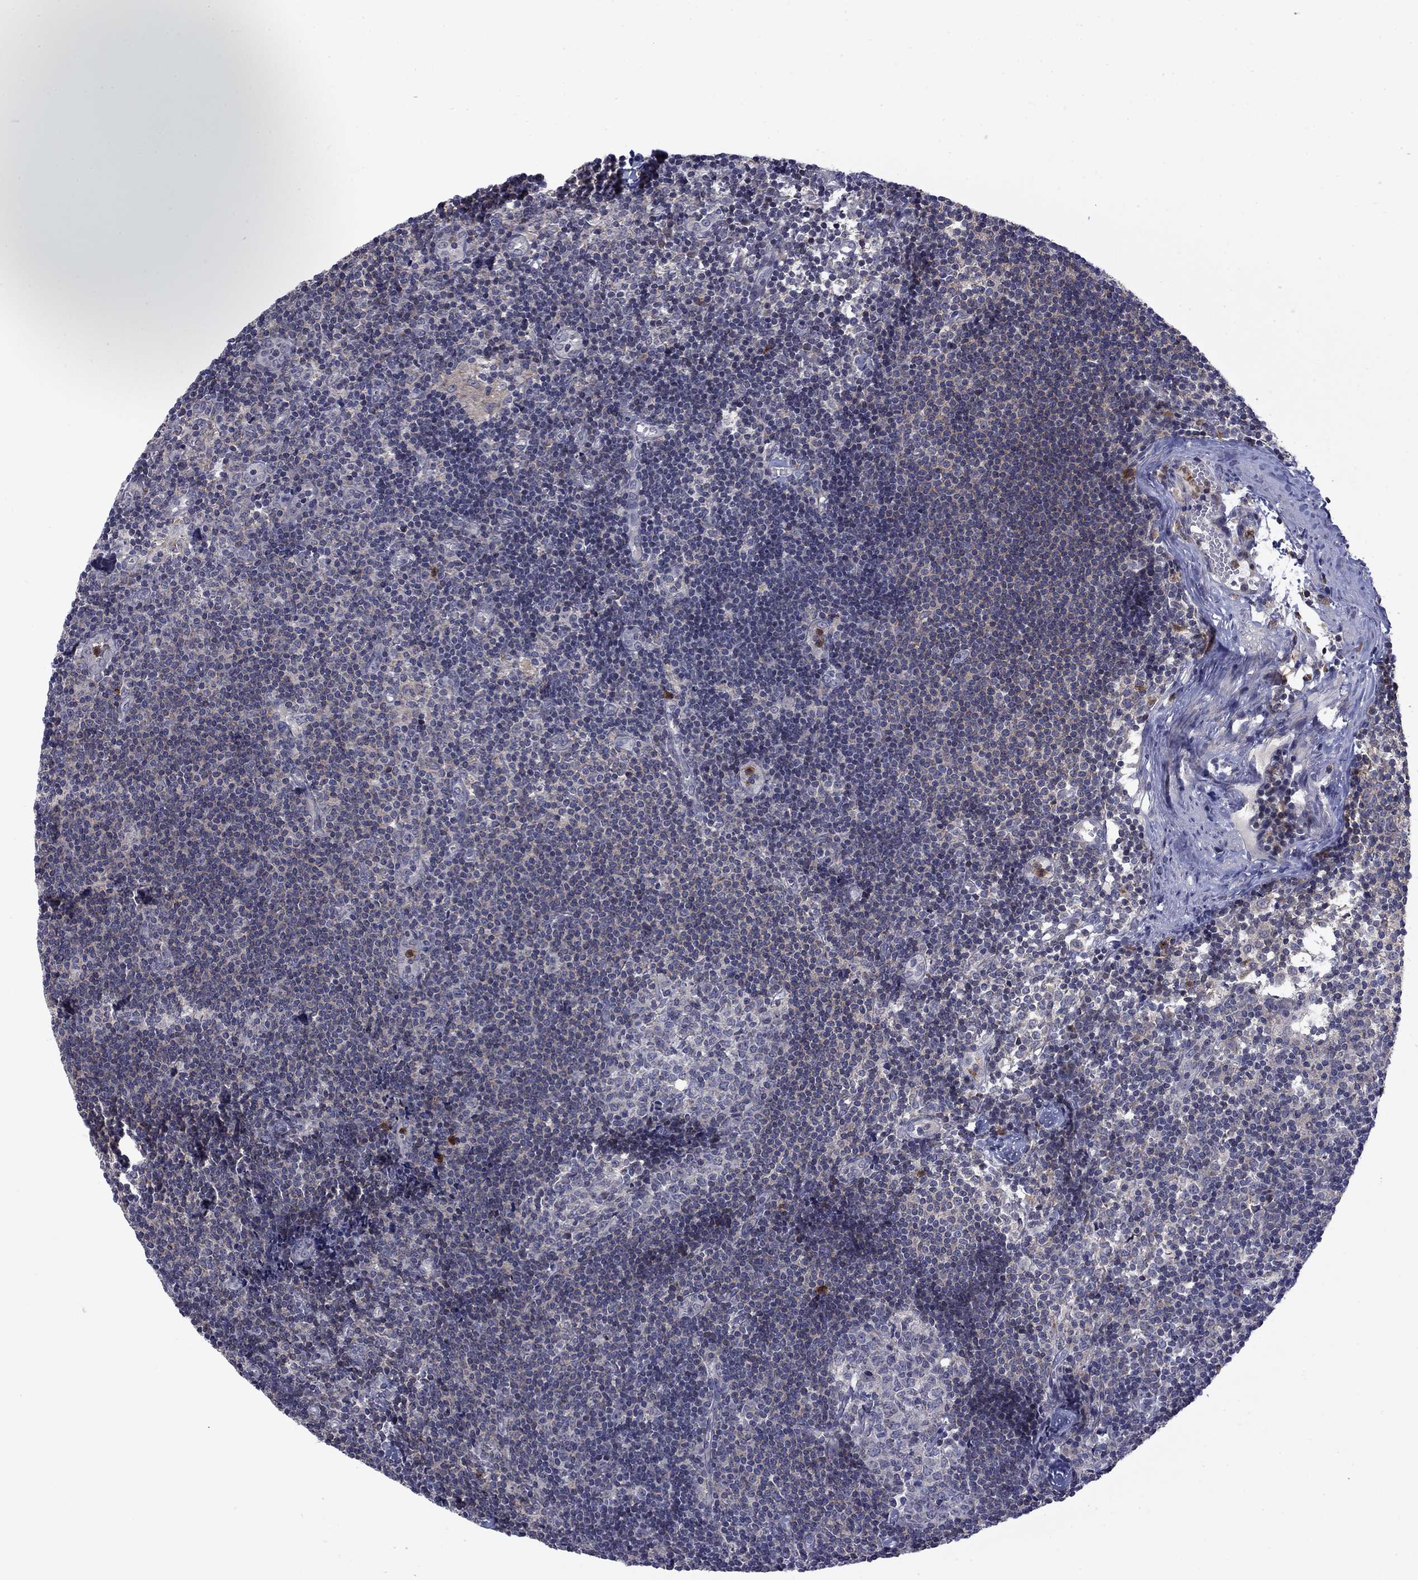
{"staining": {"intensity": "negative", "quantity": "none", "location": "none"}, "tissue": "lymph node", "cell_type": "Germinal center cells", "image_type": "normal", "snomed": [{"axis": "morphology", "description": "Normal tissue, NOS"}, {"axis": "topography", "description": "Lymph node"}], "caption": "Photomicrograph shows no protein expression in germinal center cells of benign lymph node. Nuclei are stained in blue.", "gene": "DOP1B", "patient": {"sex": "female", "age": 52}}